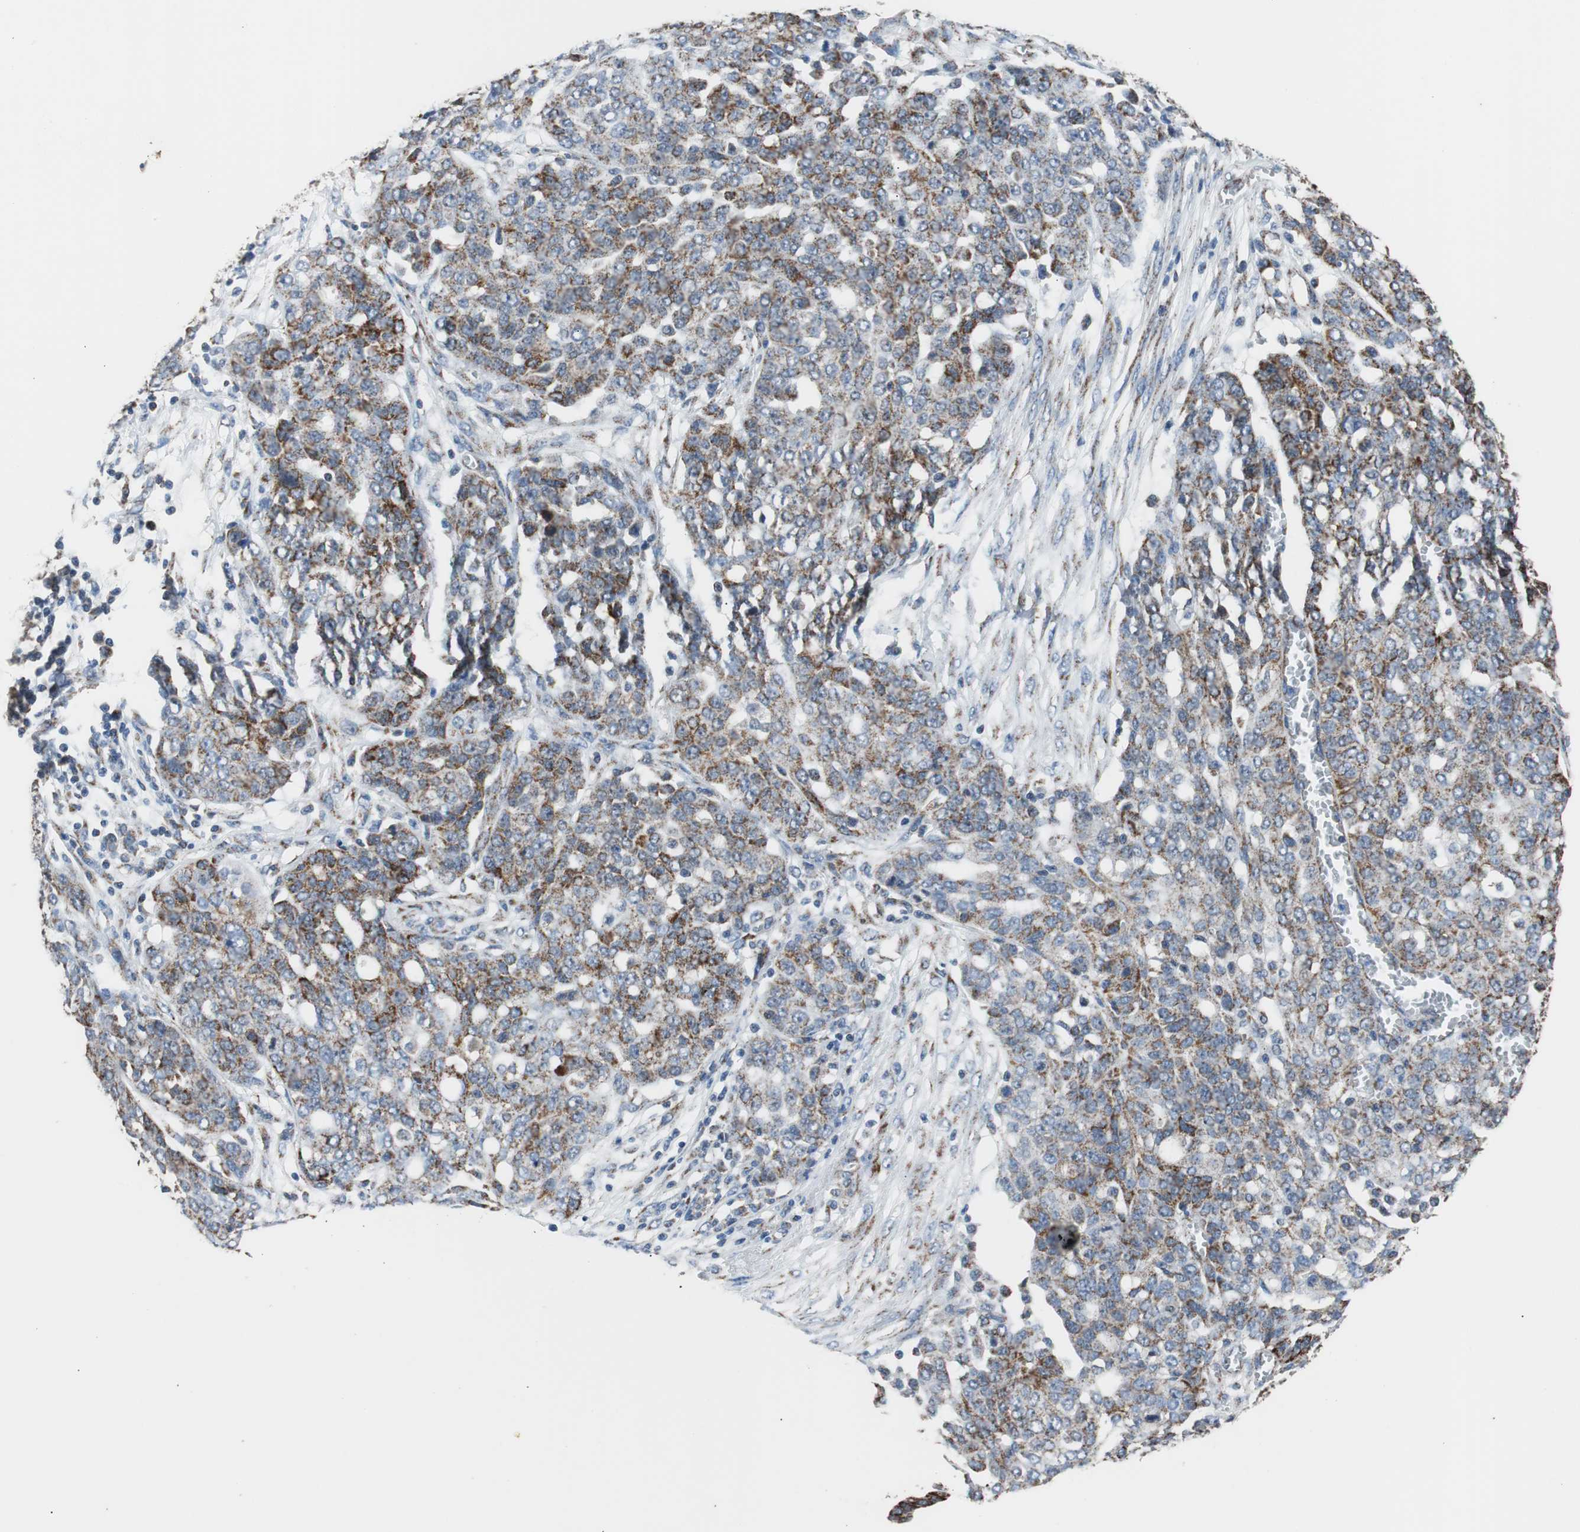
{"staining": {"intensity": "moderate", "quantity": ">75%", "location": "cytoplasmic/membranous"}, "tissue": "ovarian cancer", "cell_type": "Tumor cells", "image_type": "cancer", "snomed": [{"axis": "morphology", "description": "Cystadenocarcinoma, serous, NOS"}, {"axis": "topography", "description": "Soft tissue"}, {"axis": "topography", "description": "Ovary"}], "caption": "About >75% of tumor cells in serous cystadenocarcinoma (ovarian) display moderate cytoplasmic/membranous protein positivity as visualized by brown immunohistochemical staining.", "gene": "PITRM1", "patient": {"sex": "female", "age": 57}}